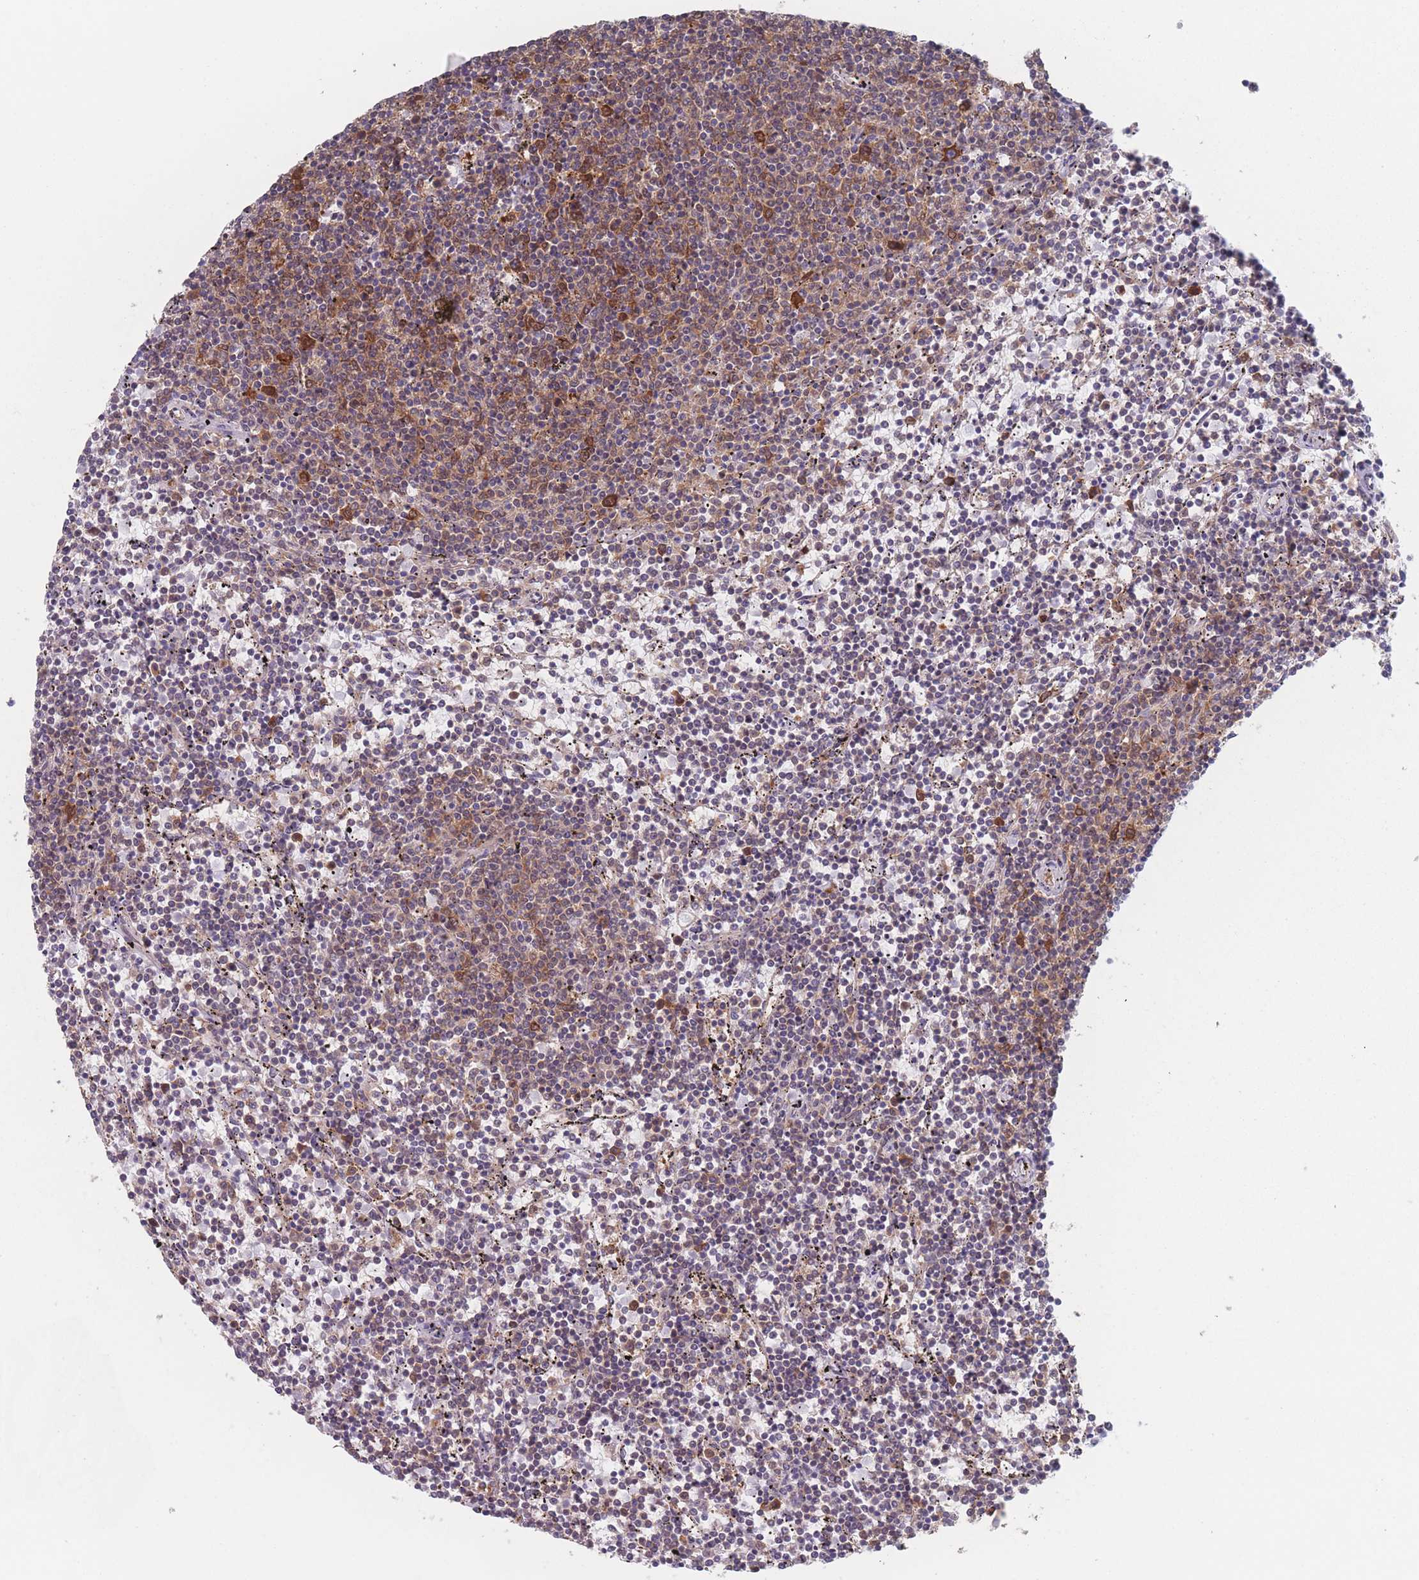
{"staining": {"intensity": "moderate", "quantity": "25%-75%", "location": "cytoplasmic/membranous"}, "tissue": "lymphoma", "cell_type": "Tumor cells", "image_type": "cancer", "snomed": [{"axis": "morphology", "description": "Malignant lymphoma, non-Hodgkin's type, Low grade"}, {"axis": "topography", "description": "Spleen"}], "caption": "Moderate cytoplasmic/membranous expression for a protein is appreciated in about 25%-75% of tumor cells of lymphoma using IHC.", "gene": "EEF1B2", "patient": {"sex": "female", "age": 50}}